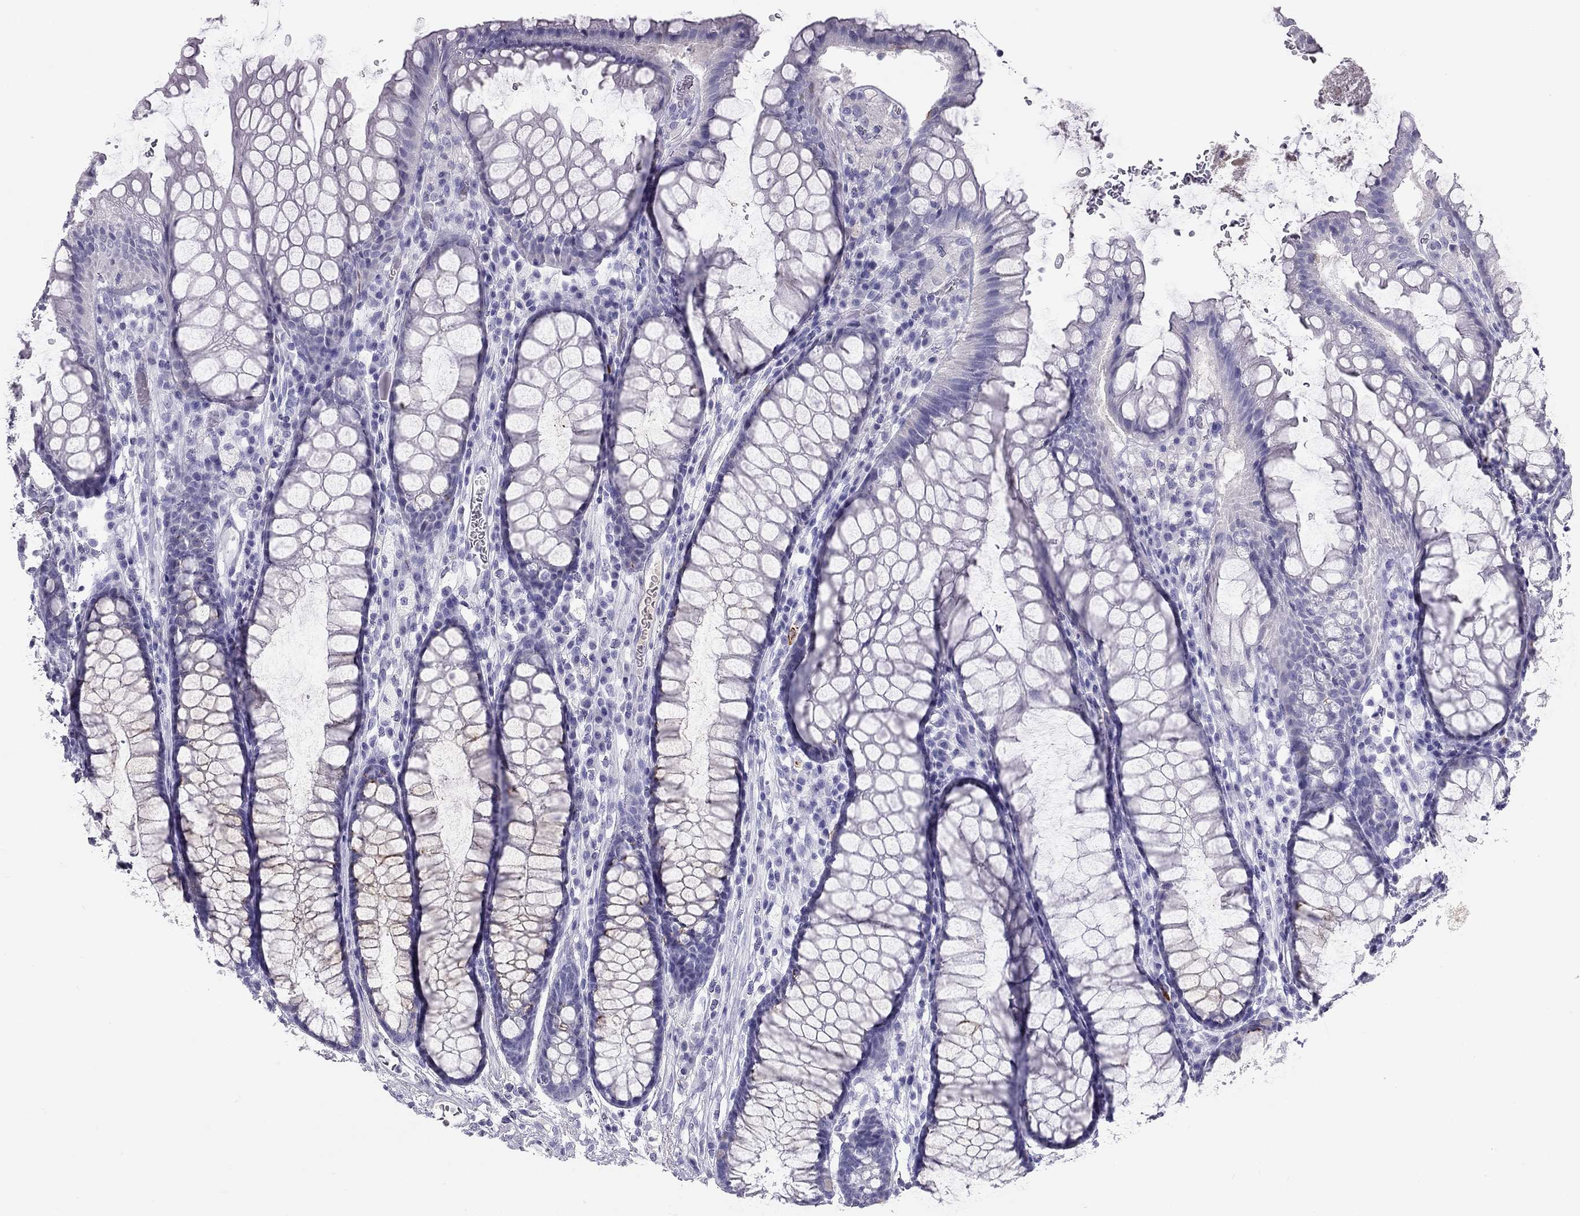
{"staining": {"intensity": "negative", "quantity": "none", "location": "none"}, "tissue": "rectum", "cell_type": "Glandular cells", "image_type": "normal", "snomed": [{"axis": "morphology", "description": "Normal tissue, NOS"}, {"axis": "topography", "description": "Rectum"}], "caption": "Immunohistochemical staining of benign human rectum demonstrates no significant expression in glandular cells. (DAB (3,3'-diaminobenzidine) immunohistochemistry visualized using brightfield microscopy, high magnification).", "gene": "KLRG1", "patient": {"sex": "female", "age": 68}}